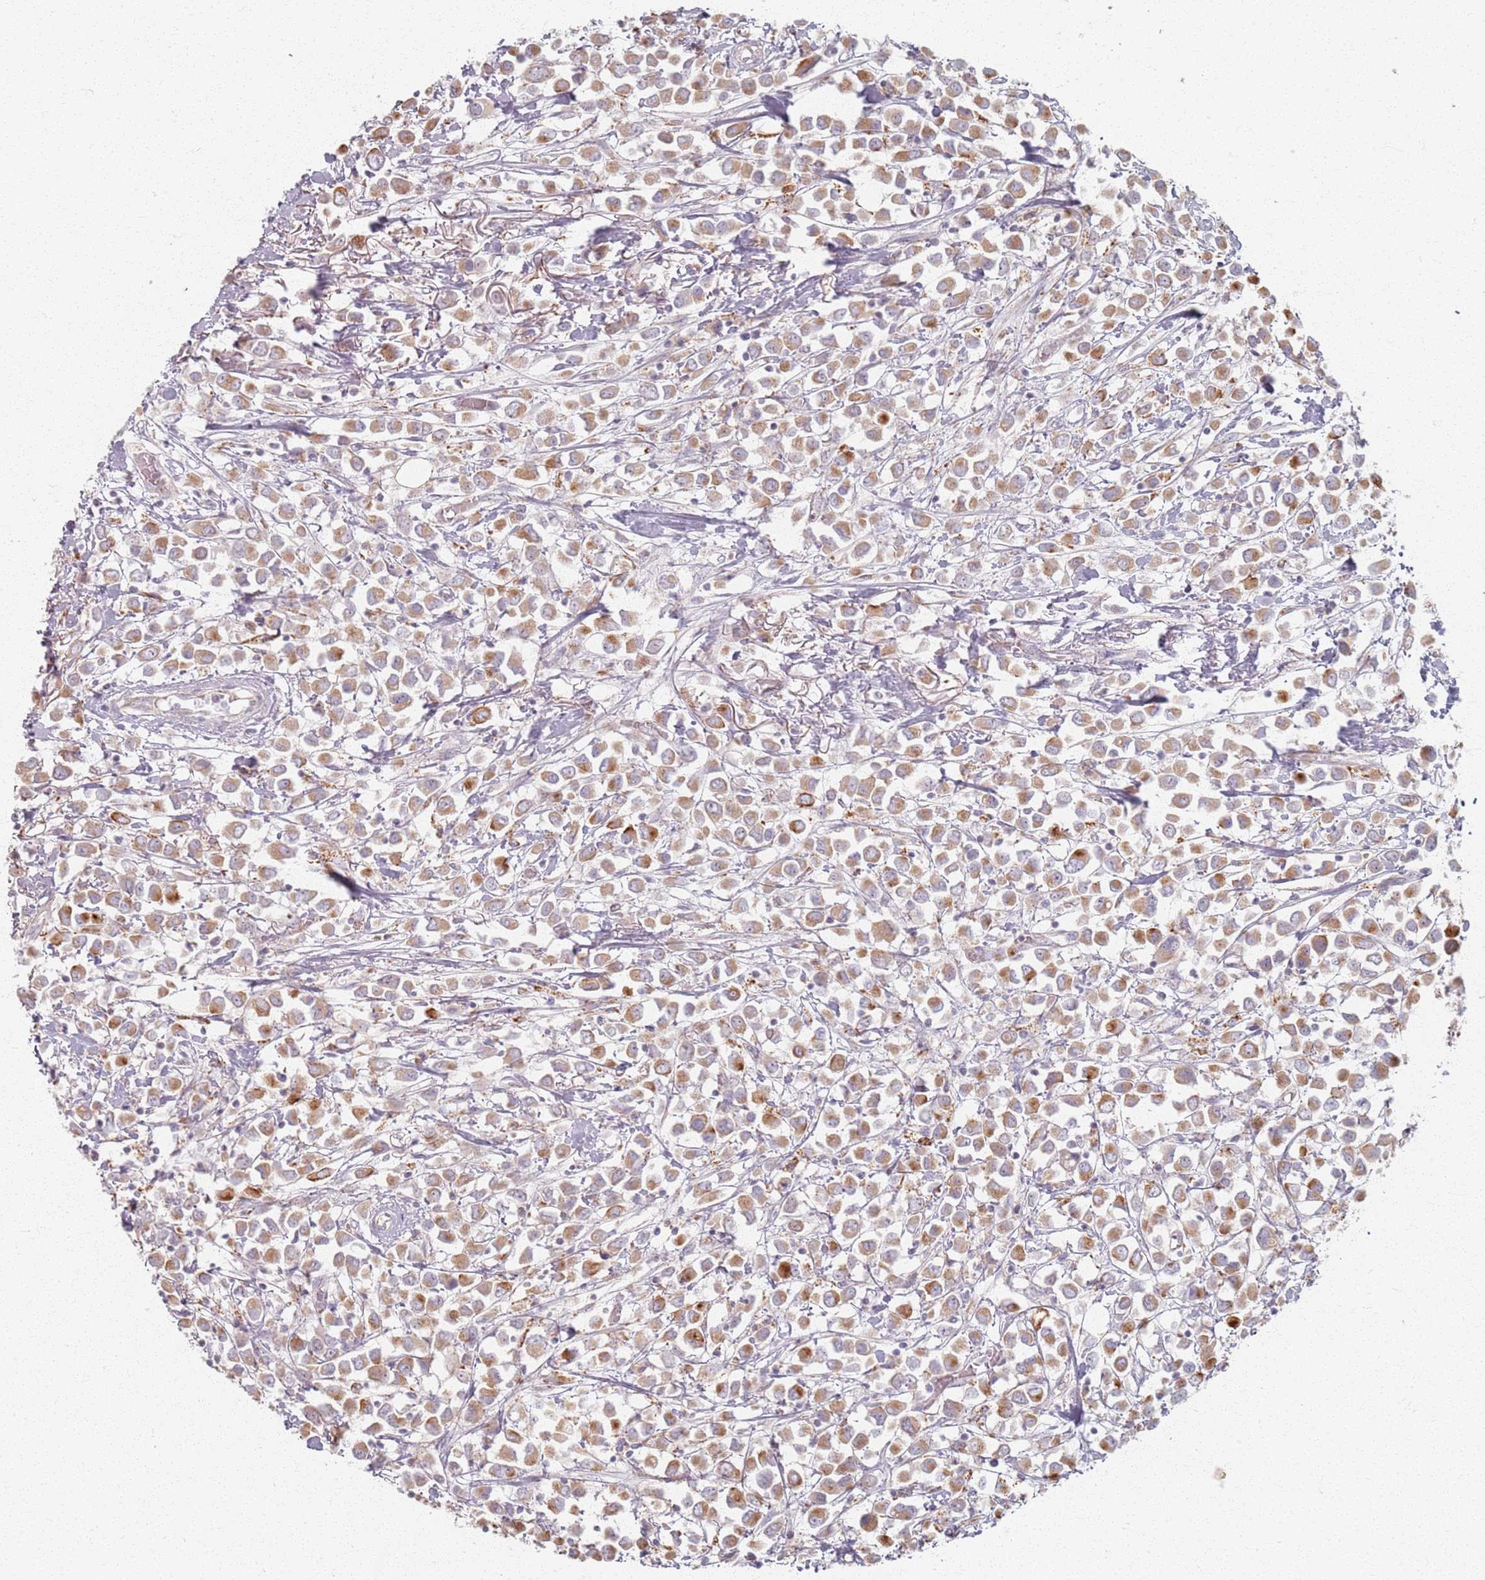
{"staining": {"intensity": "moderate", "quantity": ">75%", "location": "cytoplasmic/membranous"}, "tissue": "breast cancer", "cell_type": "Tumor cells", "image_type": "cancer", "snomed": [{"axis": "morphology", "description": "Duct carcinoma"}, {"axis": "topography", "description": "Breast"}], "caption": "Immunohistochemistry (IHC) image of neoplastic tissue: breast cancer (invasive ductal carcinoma) stained using immunohistochemistry shows medium levels of moderate protein expression localized specifically in the cytoplasmic/membranous of tumor cells, appearing as a cytoplasmic/membranous brown color.", "gene": "PKD2L2", "patient": {"sex": "female", "age": 61}}